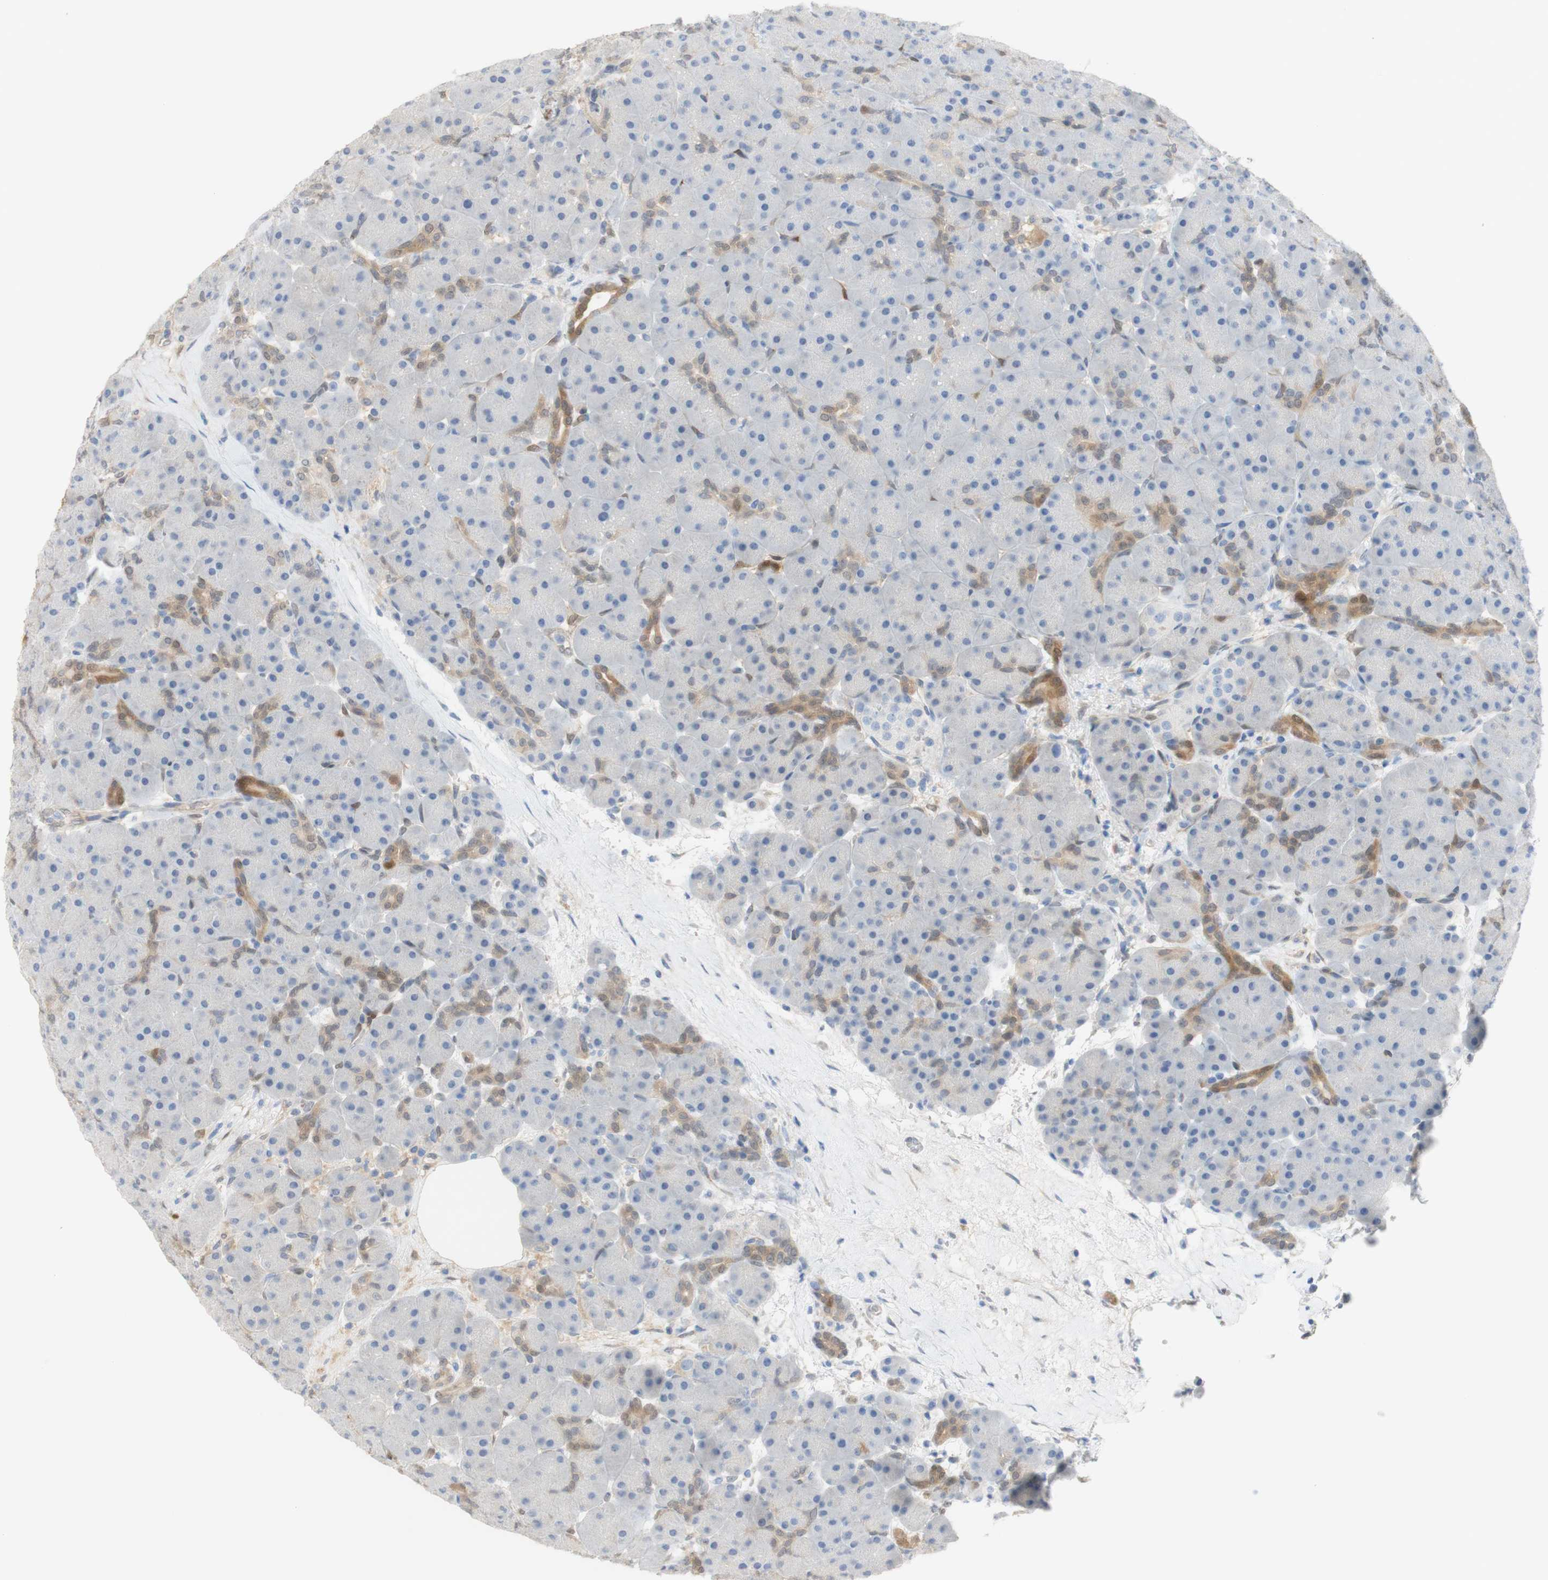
{"staining": {"intensity": "moderate", "quantity": "<25%", "location": "cytoplasmic/membranous"}, "tissue": "pancreas", "cell_type": "Exocrine glandular cells", "image_type": "normal", "snomed": [{"axis": "morphology", "description": "Normal tissue, NOS"}, {"axis": "topography", "description": "Pancreas"}], "caption": "Immunohistochemical staining of benign pancreas reveals low levels of moderate cytoplasmic/membranous positivity in about <25% of exocrine glandular cells.", "gene": "SELENBP1", "patient": {"sex": "male", "age": 66}}